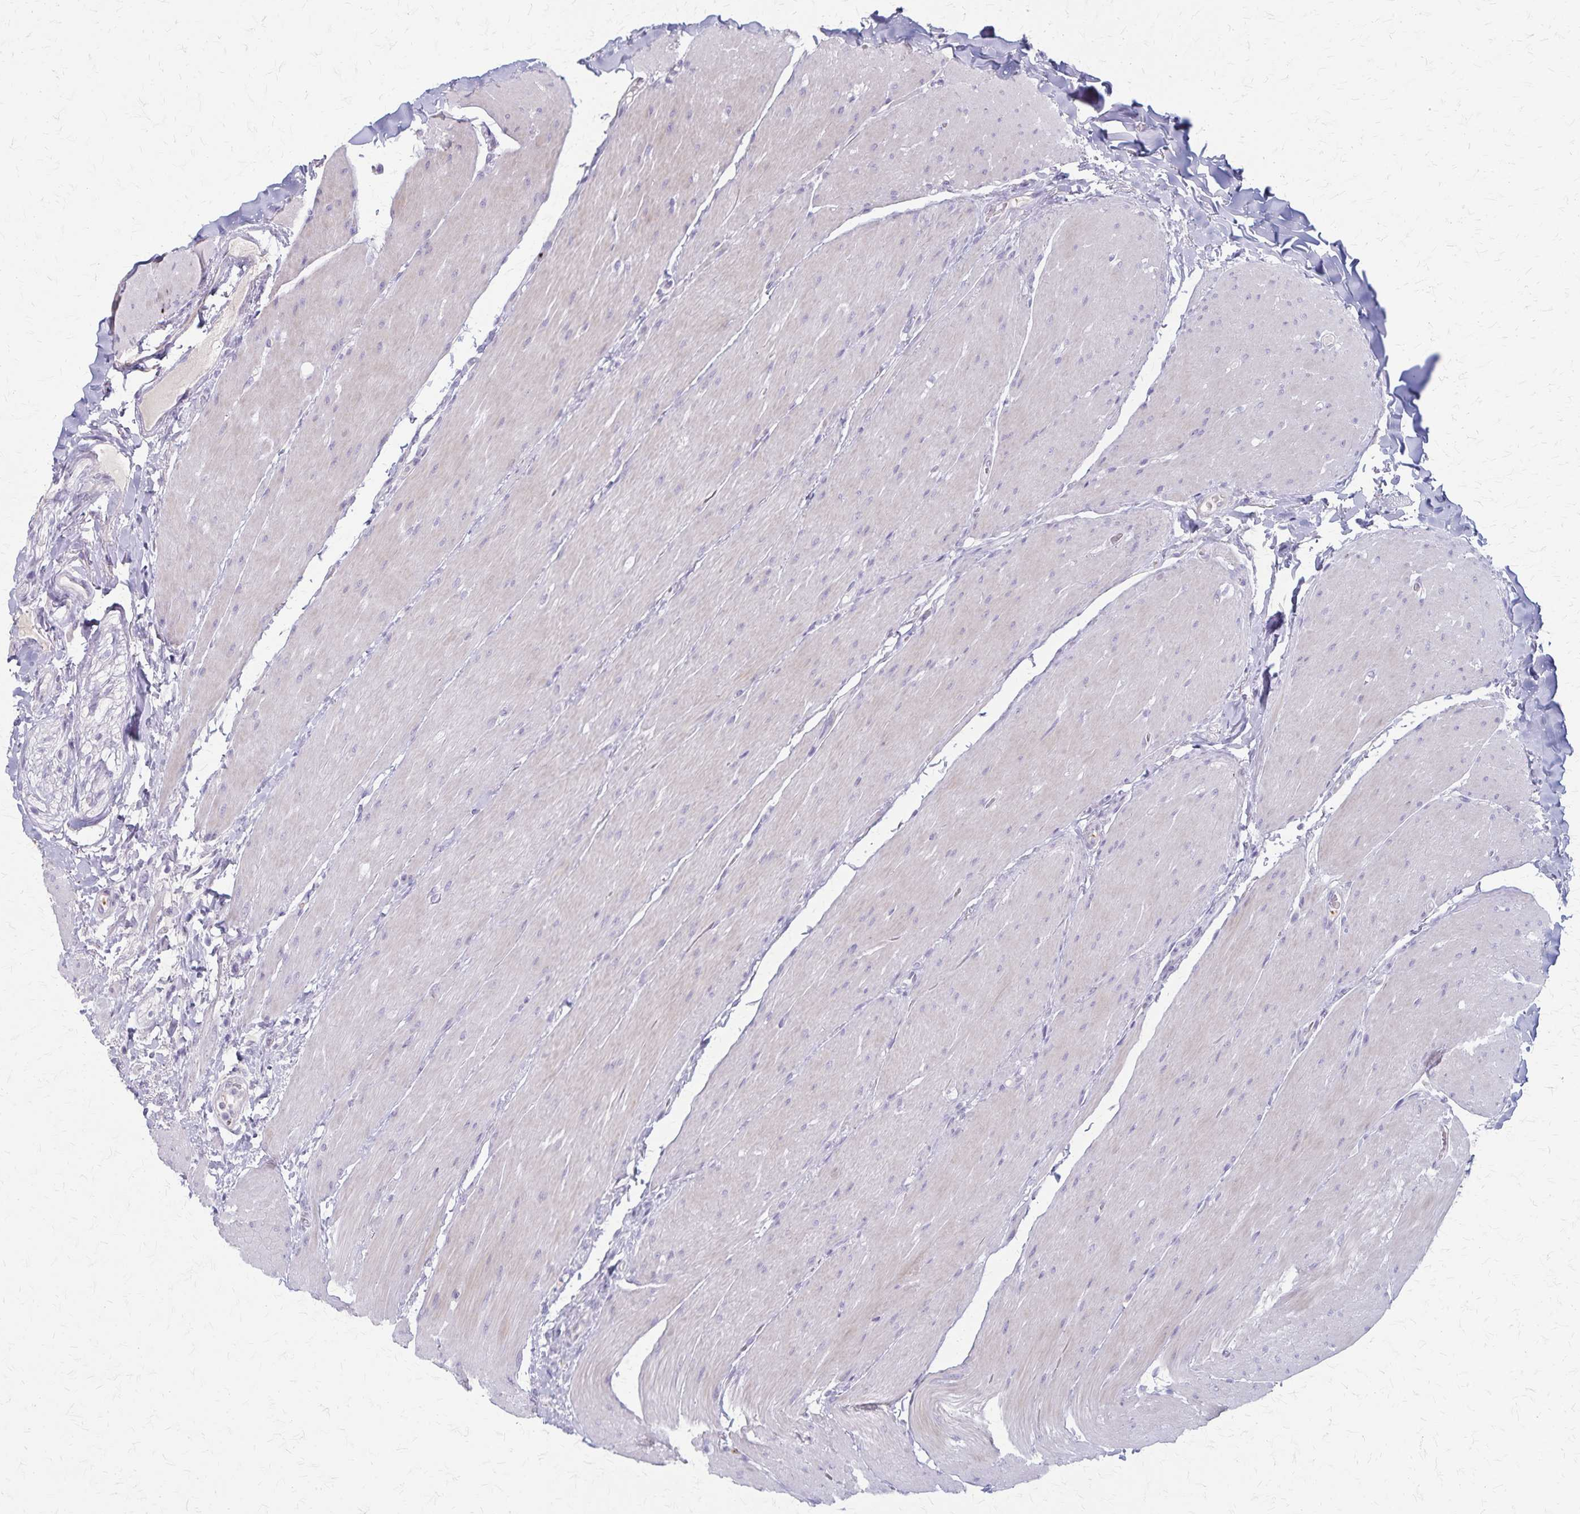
{"staining": {"intensity": "negative", "quantity": "none", "location": "none"}, "tissue": "small intestine", "cell_type": "Glandular cells", "image_type": "normal", "snomed": [{"axis": "morphology", "description": "Normal tissue, NOS"}, {"axis": "topography", "description": "Small intestine"}], "caption": "Human small intestine stained for a protein using IHC reveals no expression in glandular cells.", "gene": "RASL10B", "patient": {"sex": "male", "age": 70}}